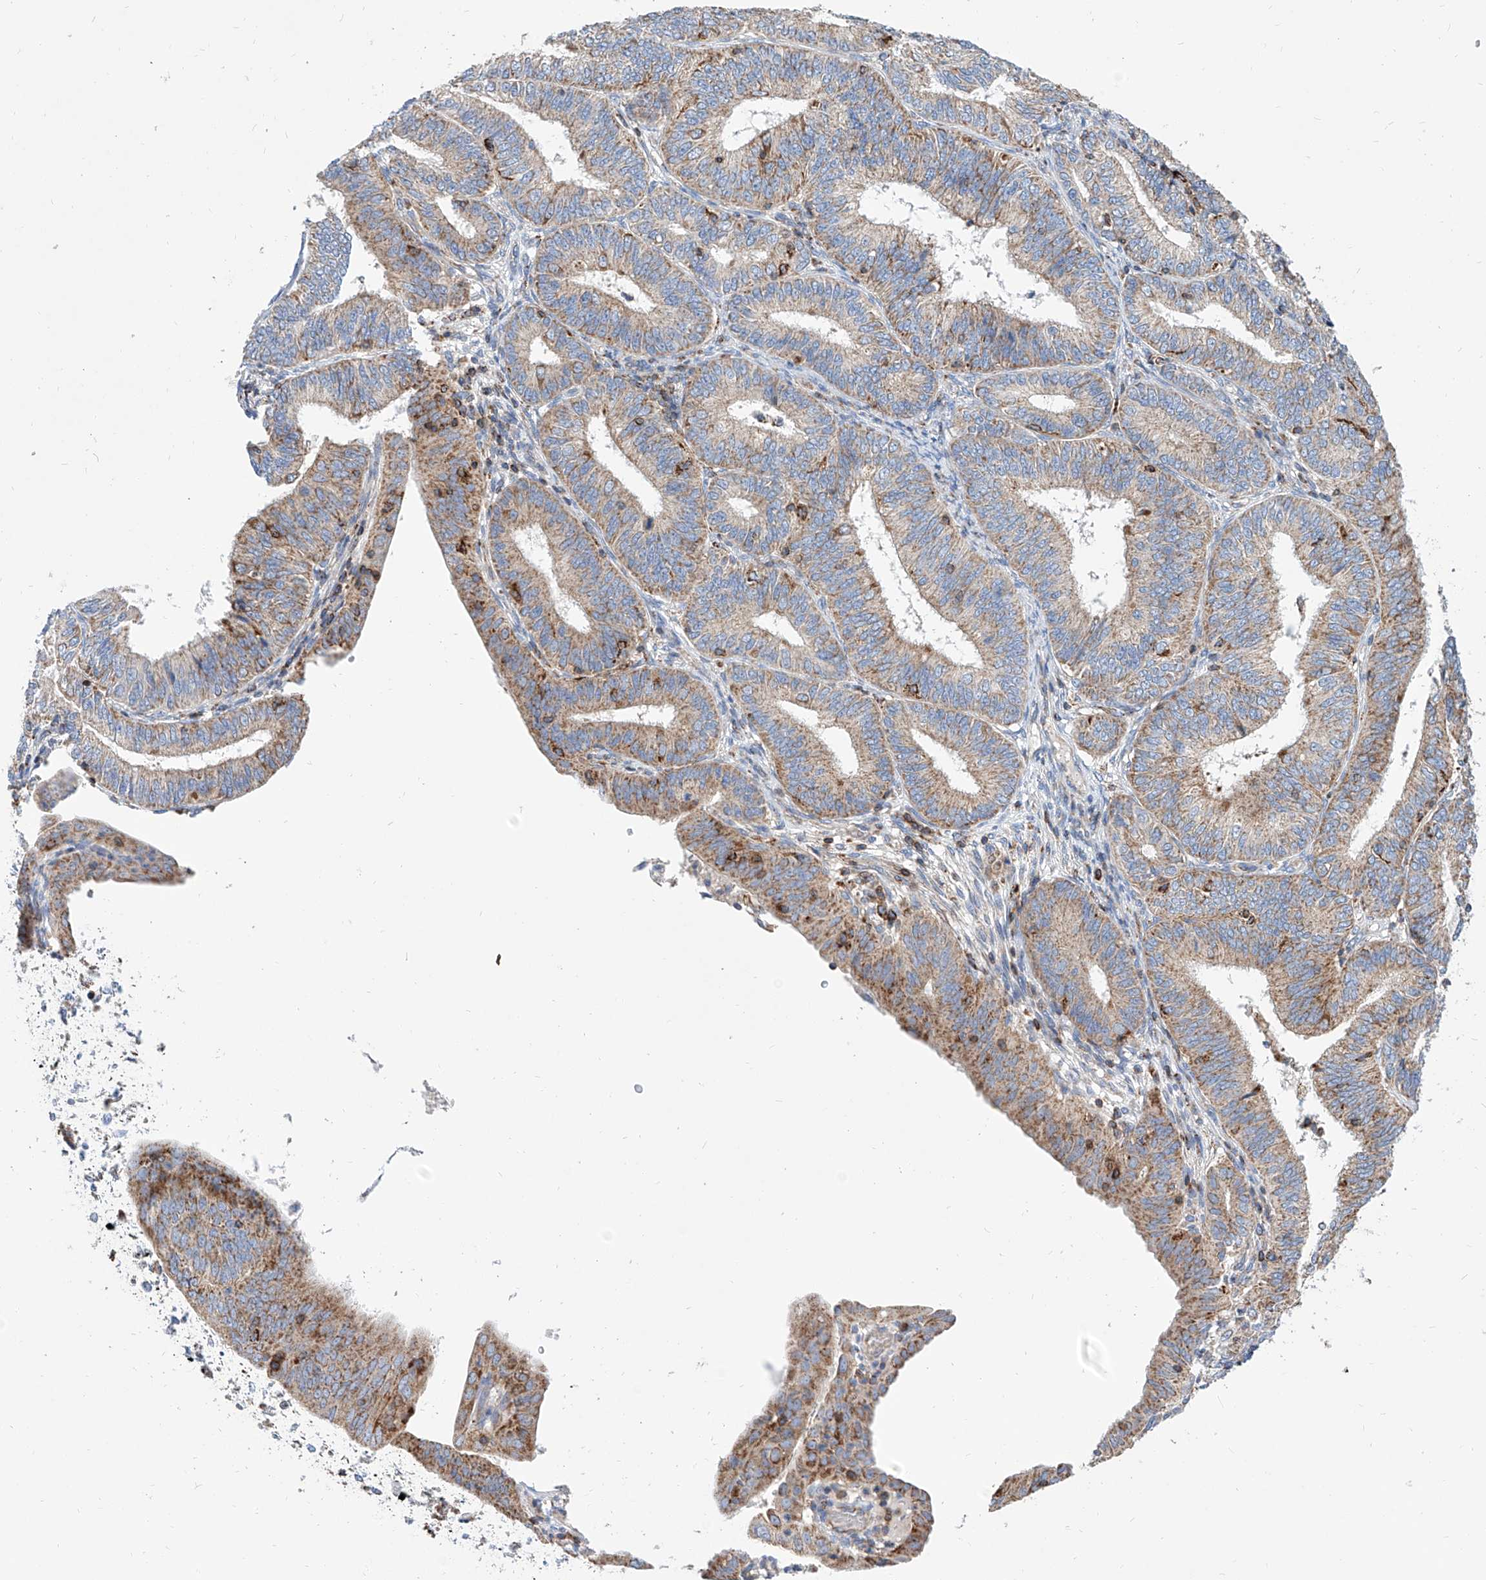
{"staining": {"intensity": "moderate", "quantity": ">75%", "location": "cytoplasmic/membranous"}, "tissue": "endometrial cancer", "cell_type": "Tumor cells", "image_type": "cancer", "snomed": [{"axis": "morphology", "description": "Adenocarcinoma, NOS"}, {"axis": "topography", "description": "Endometrium"}], "caption": "Tumor cells reveal medium levels of moderate cytoplasmic/membranous expression in about >75% of cells in human adenocarcinoma (endometrial). The protein is stained brown, and the nuclei are stained in blue (DAB IHC with brightfield microscopy, high magnification).", "gene": "CPNE5", "patient": {"sex": "female", "age": 51}}